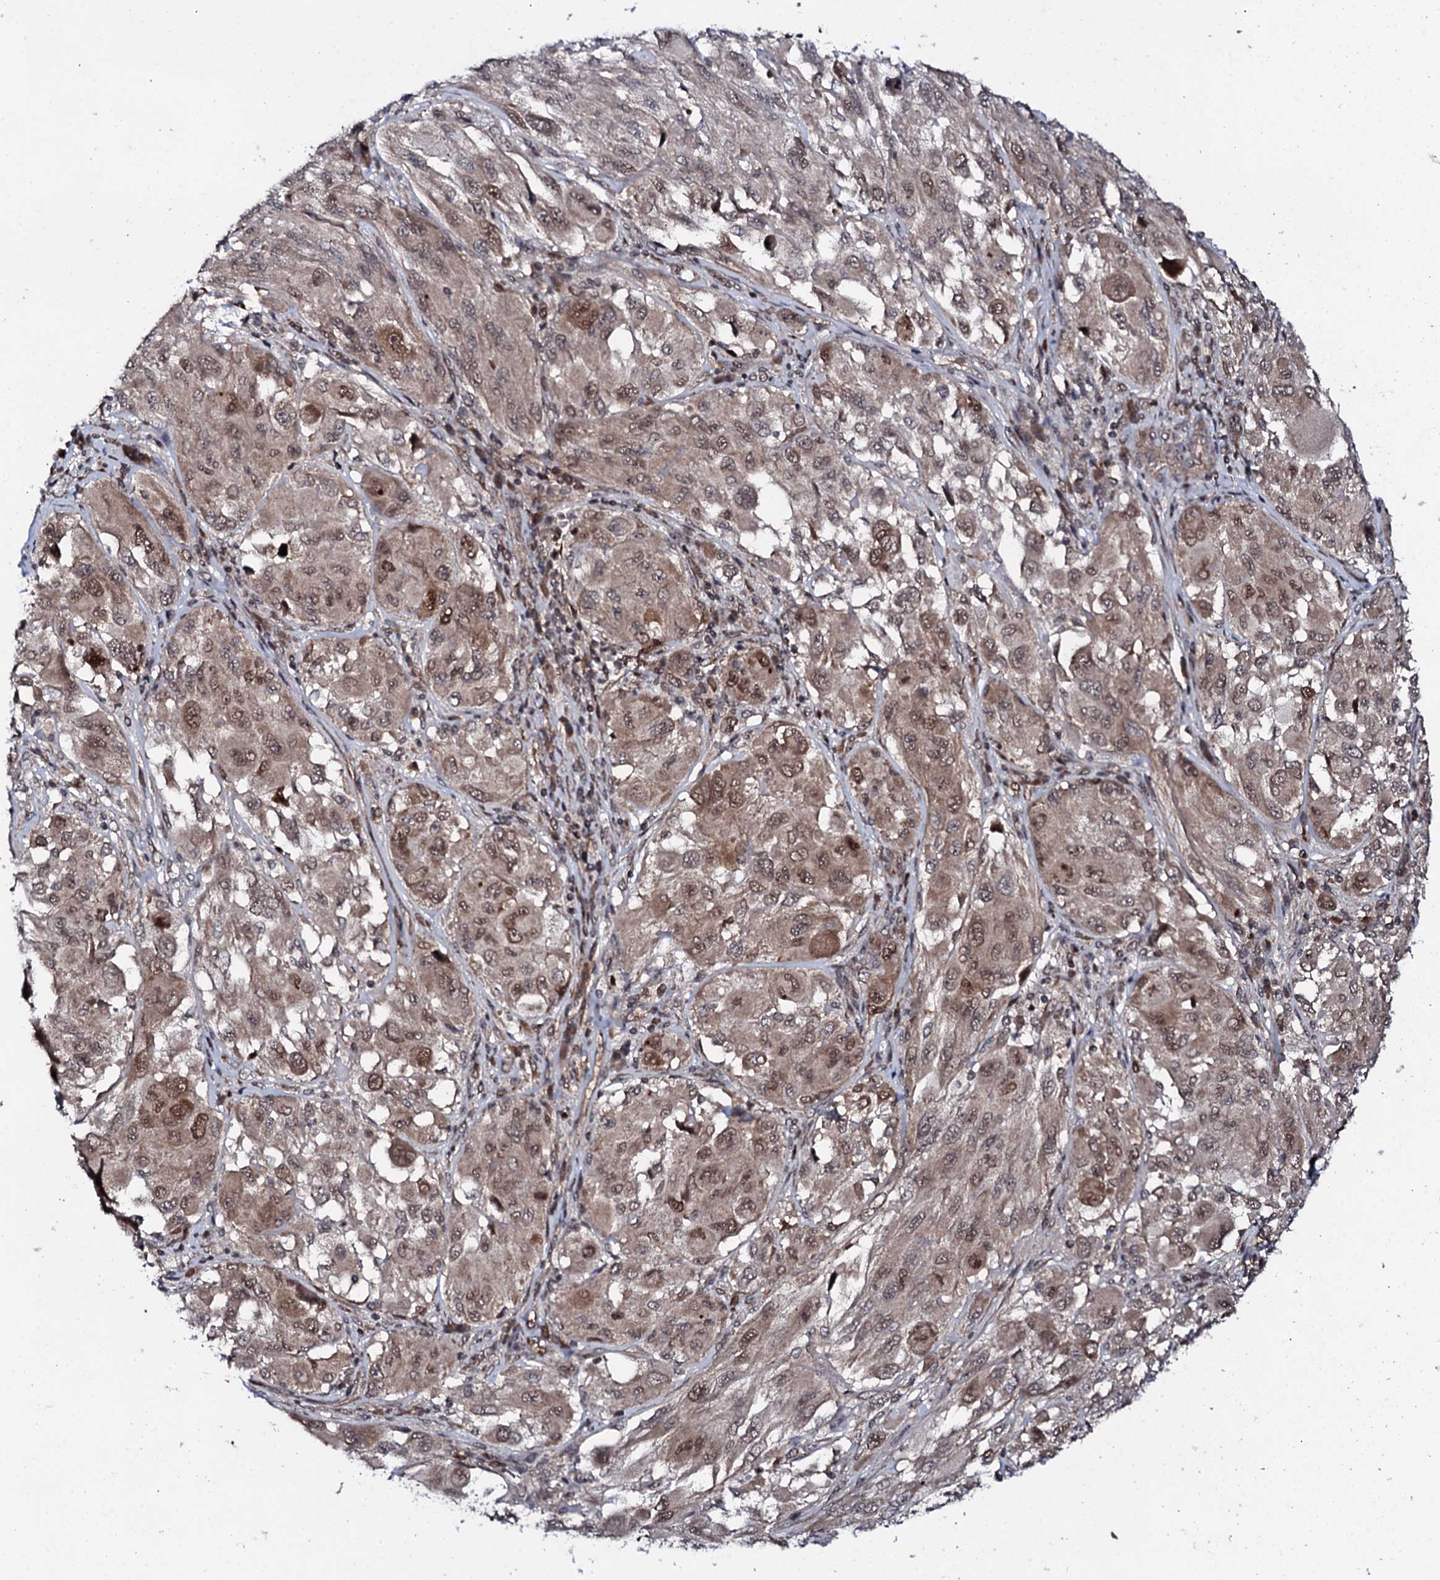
{"staining": {"intensity": "weak", "quantity": ">75%", "location": "cytoplasmic/membranous,nuclear"}, "tissue": "melanoma", "cell_type": "Tumor cells", "image_type": "cancer", "snomed": [{"axis": "morphology", "description": "Malignant melanoma, NOS"}, {"axis": "topography", "description": "Skin"}], "caption": "DAB (3,3'-diaminobenzidine) immunohistochemical staining of malignant melanoma shows weak cytoplasmic/membranous and nuclear protein expression in about >75% of tumor cells.", "gene": "FAM111A", "patient": {"sex": "female", "age": 91}}